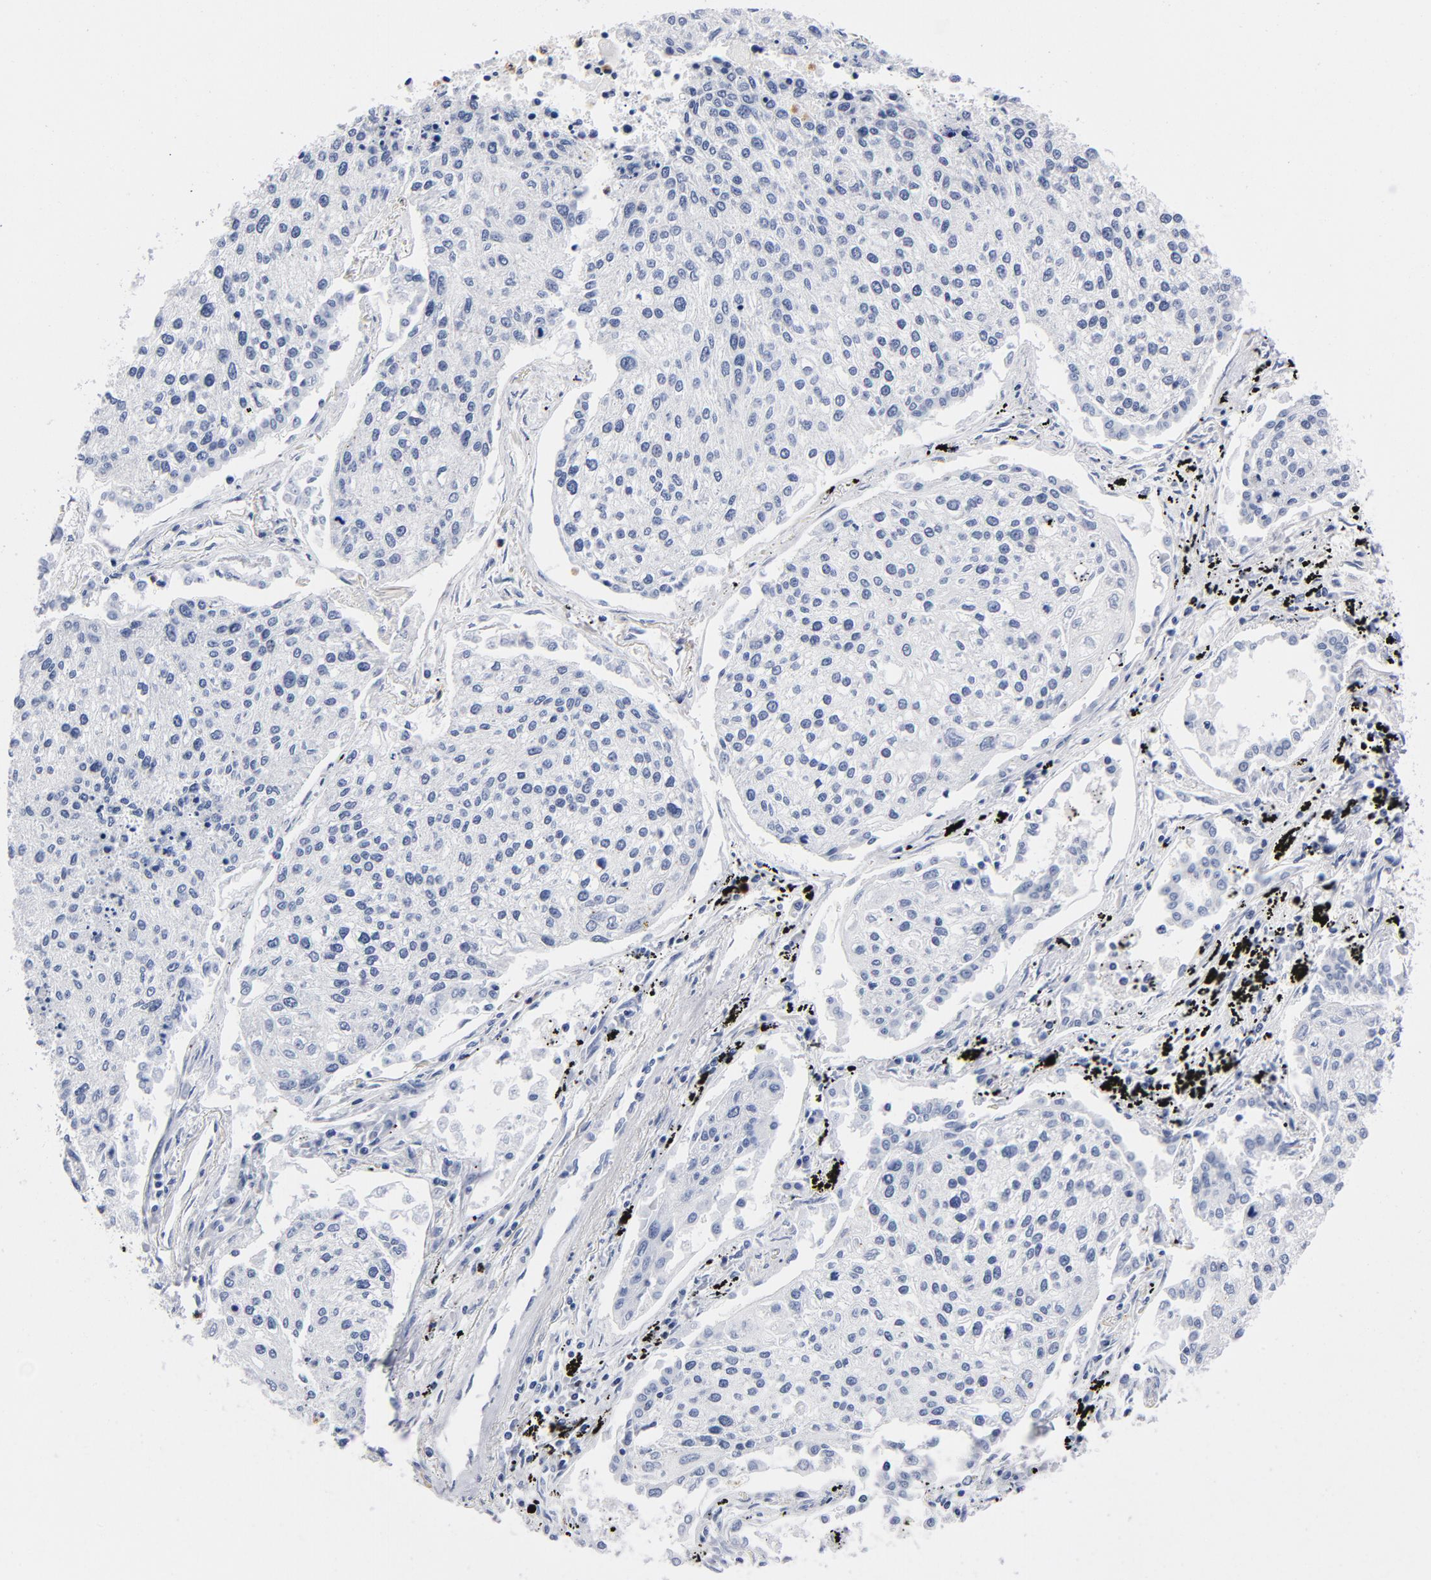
{"staining": {"intensity": "negative", "quantity": "none", "location": "none"}, "tissue": "lung cancer", "cell_type": "Tumor cells", "image_type": "cancer", "snomed": [{"axis": "morphology", "description": "Squamous cell carcinoma, NOS"}, {"axis": "topography", "description": "Lung"}], "caption": "A histopathology image of lung squamous cell carcinoma stained for a protein shows no brown staining in tumor cells. The staining is performed using DAB (3,3'-diaminobenzidine) brown chromogen with nuclei counter-stained in using hematoxylin.", "gene": "ASMTL", "patient": {"sex": "male", "age": 75}}